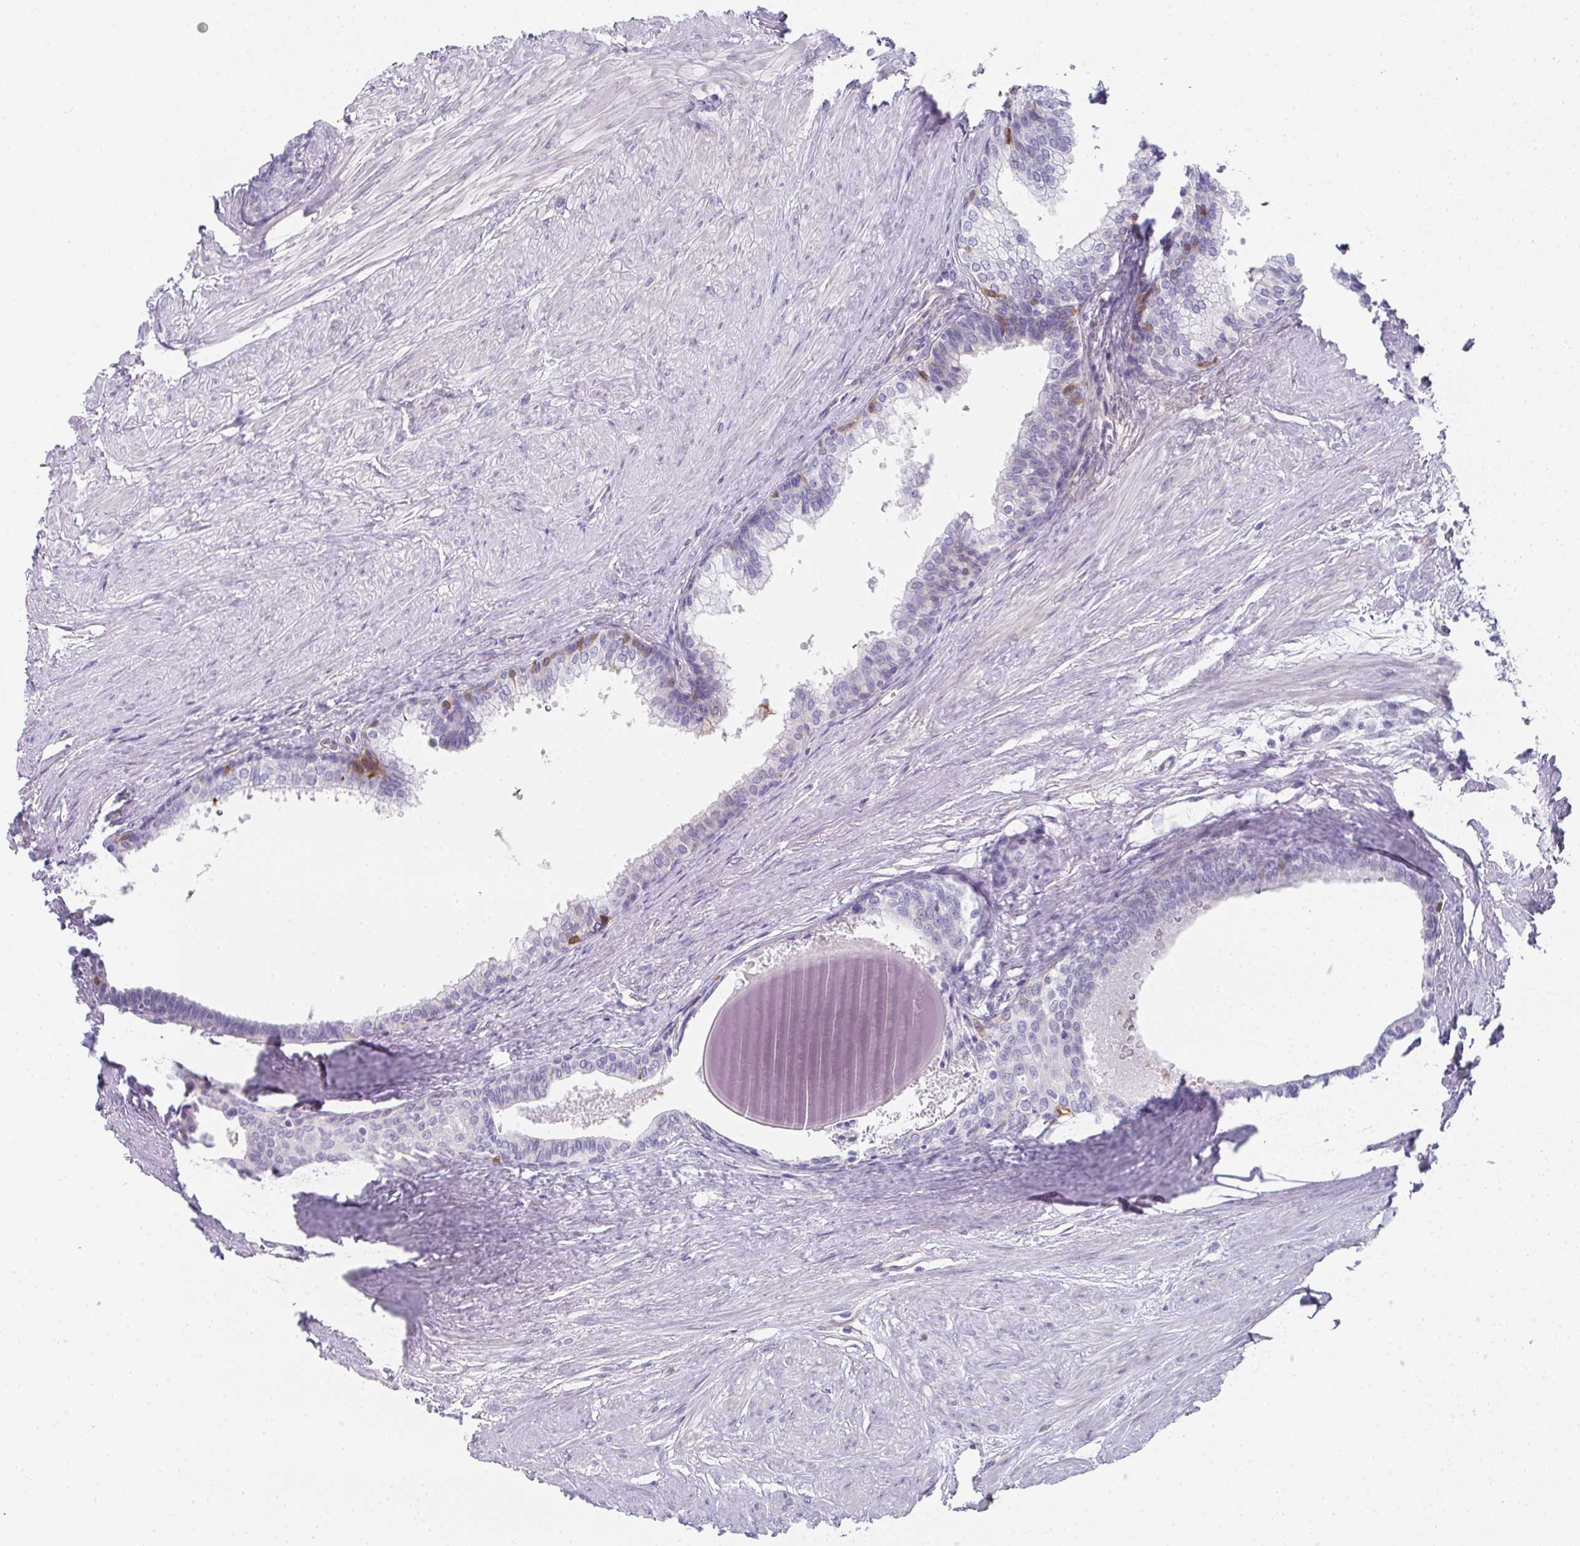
{"staining": {"intensity": "negative", "quantity": "none", "location": "none"}, "tissue": "prostate", "cell_type": "Glandular cells", "image_type": "normal", "snomed": [{"axis": "morphology", "description": "Normal tissue, NOS"}, {"axis": "topography", "description": "Prostate"}, {"axis": "topography", "description": "Peripheral nerve tissue"}], "caption": "This is an immunohistochemistry (IHC) histopathology image of unremarkable human prostate. There is no expression in glandular cells.", "gene": "RBP1", "patient": {"sex": "male", "age": 55}}